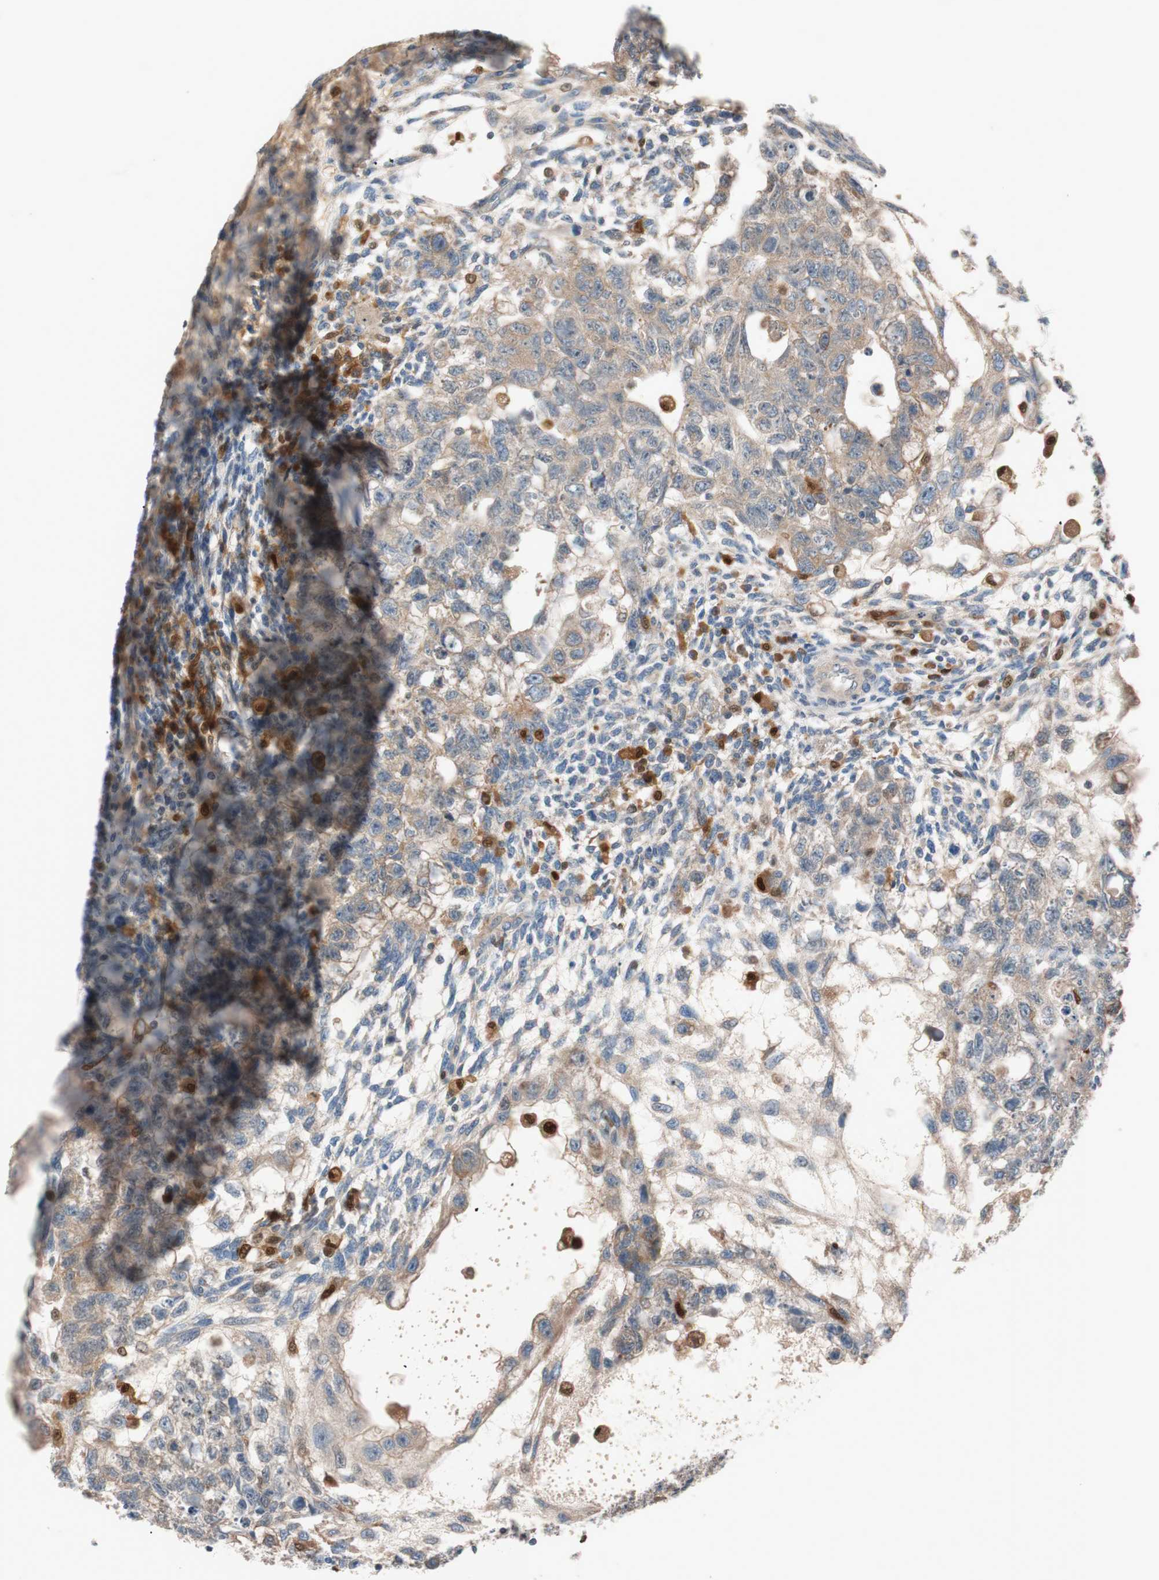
{"staining": {"intensity": "moderate", "quantity": ">75%", "location": "cytoplasmic/membranous"}, "tissue": "testis cancer", "cell_type": "Tumor cells", "image_type": "cancer", "snomed": [{"axis": "morphology", "description": "Normal tissue, NOS"}, {"axis": "morphology", "description": "Carcinoma, Embryonal, NOS"}, {"axis": "topography", "description": "Testis"}], "caption": "A medium amount of moderate cytoplasmic/membranous positivity is seen in approximately >75% of tumor cells in embryonal carcinoma (testis) tissue.", "gene": "FAAH", "patient": {"sex": "male", "age": 36}}